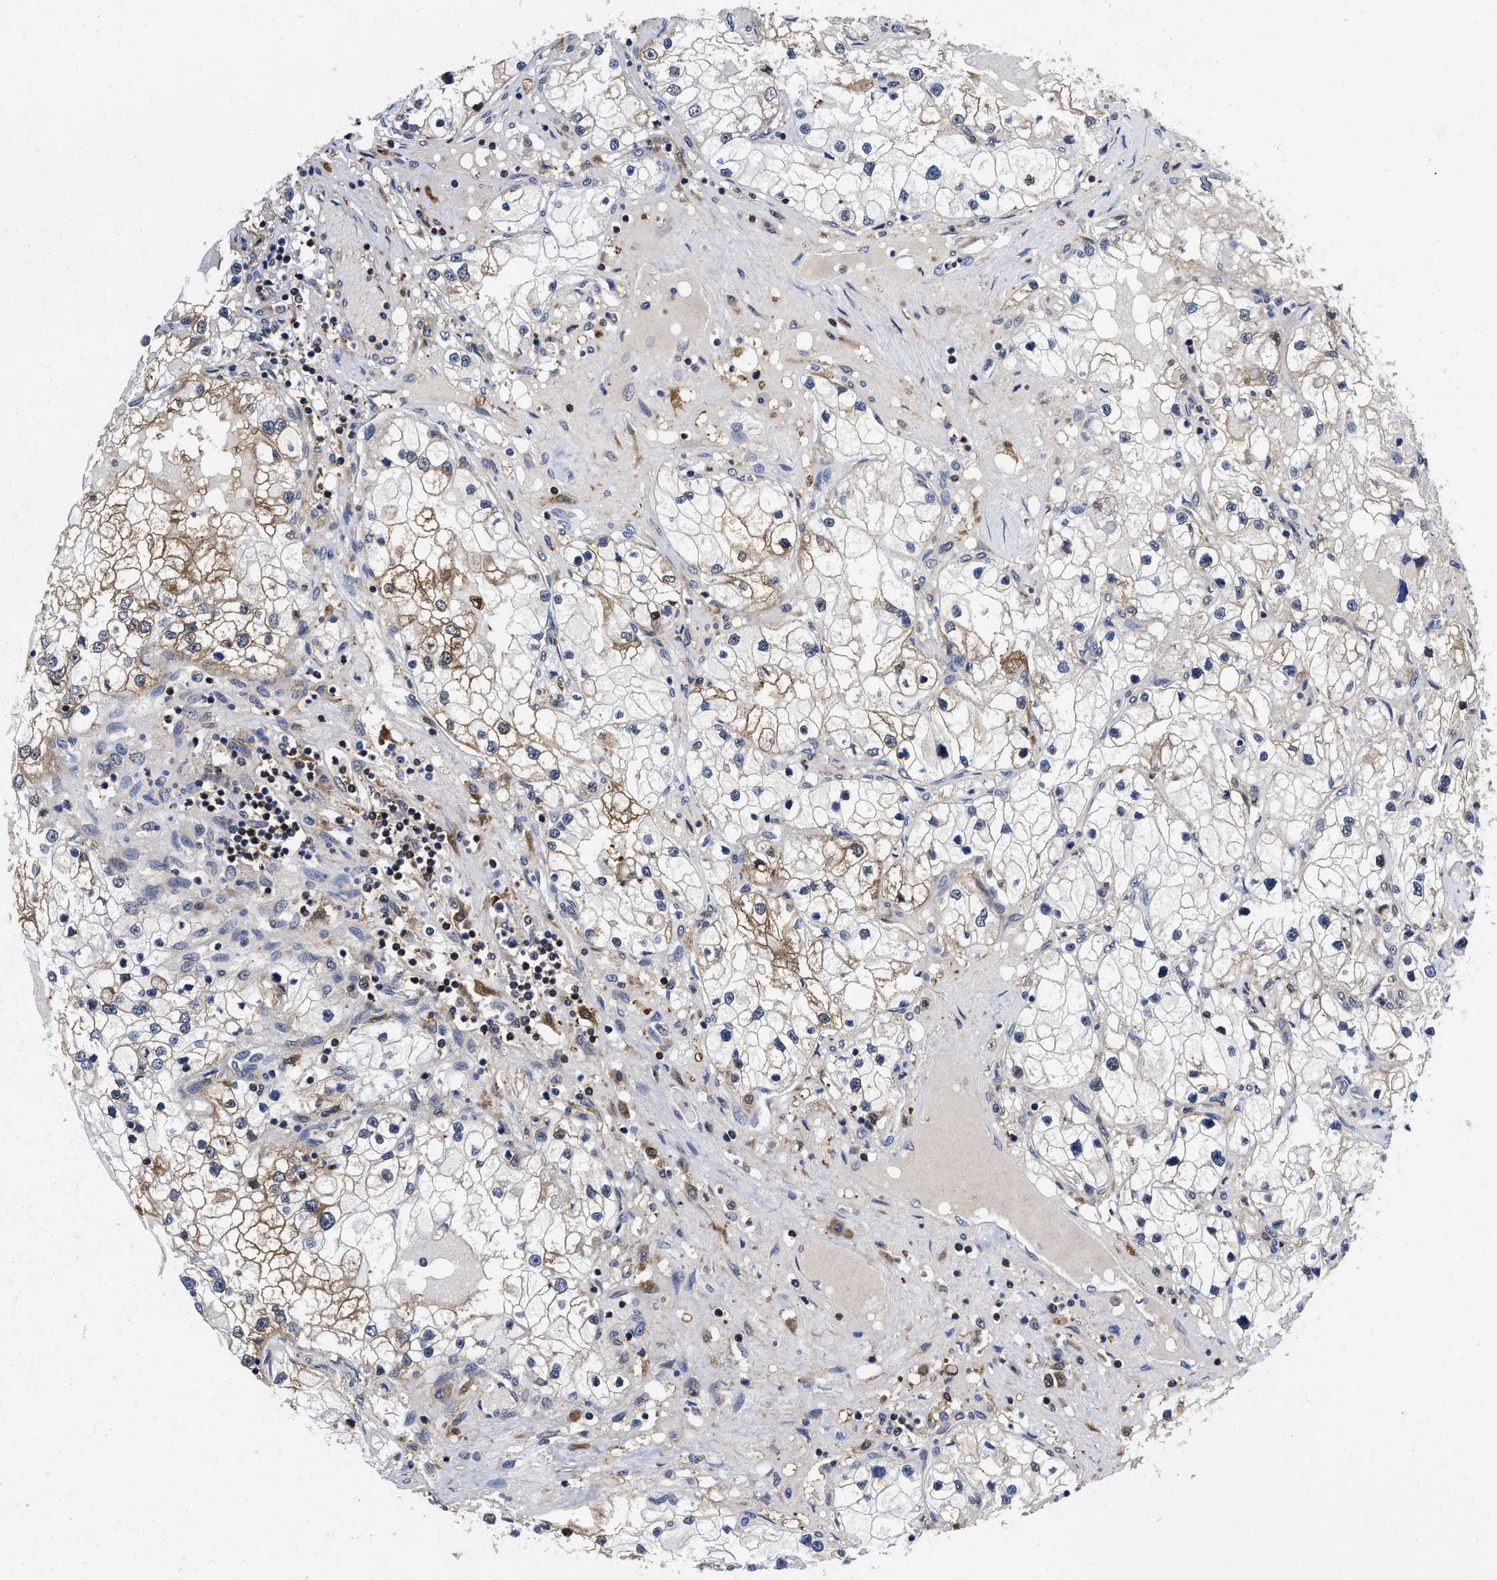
{"staining": {"intensity": "moderate", "quantity": "25%-75%", "location": "cytoplasmic/membranous"}, "tissue": "renal cancer", "cell_type": "Tumor cells", "image_type": "cancer", "snomed": [{"axis": "morphology", "description": "Adenocarcinoma, NOS"}, {"axis": "topography", "description": "Kidney"}], "caption": "Renal cancer tissue exhibits moderate cytoplasmic/membranous staining in about 25%-75% of tumor cells (DAB = brown stain, brightfield microscopy at high magnification).", "gene": "KIF12", "patient": {"sex": "male", "age": 68}}